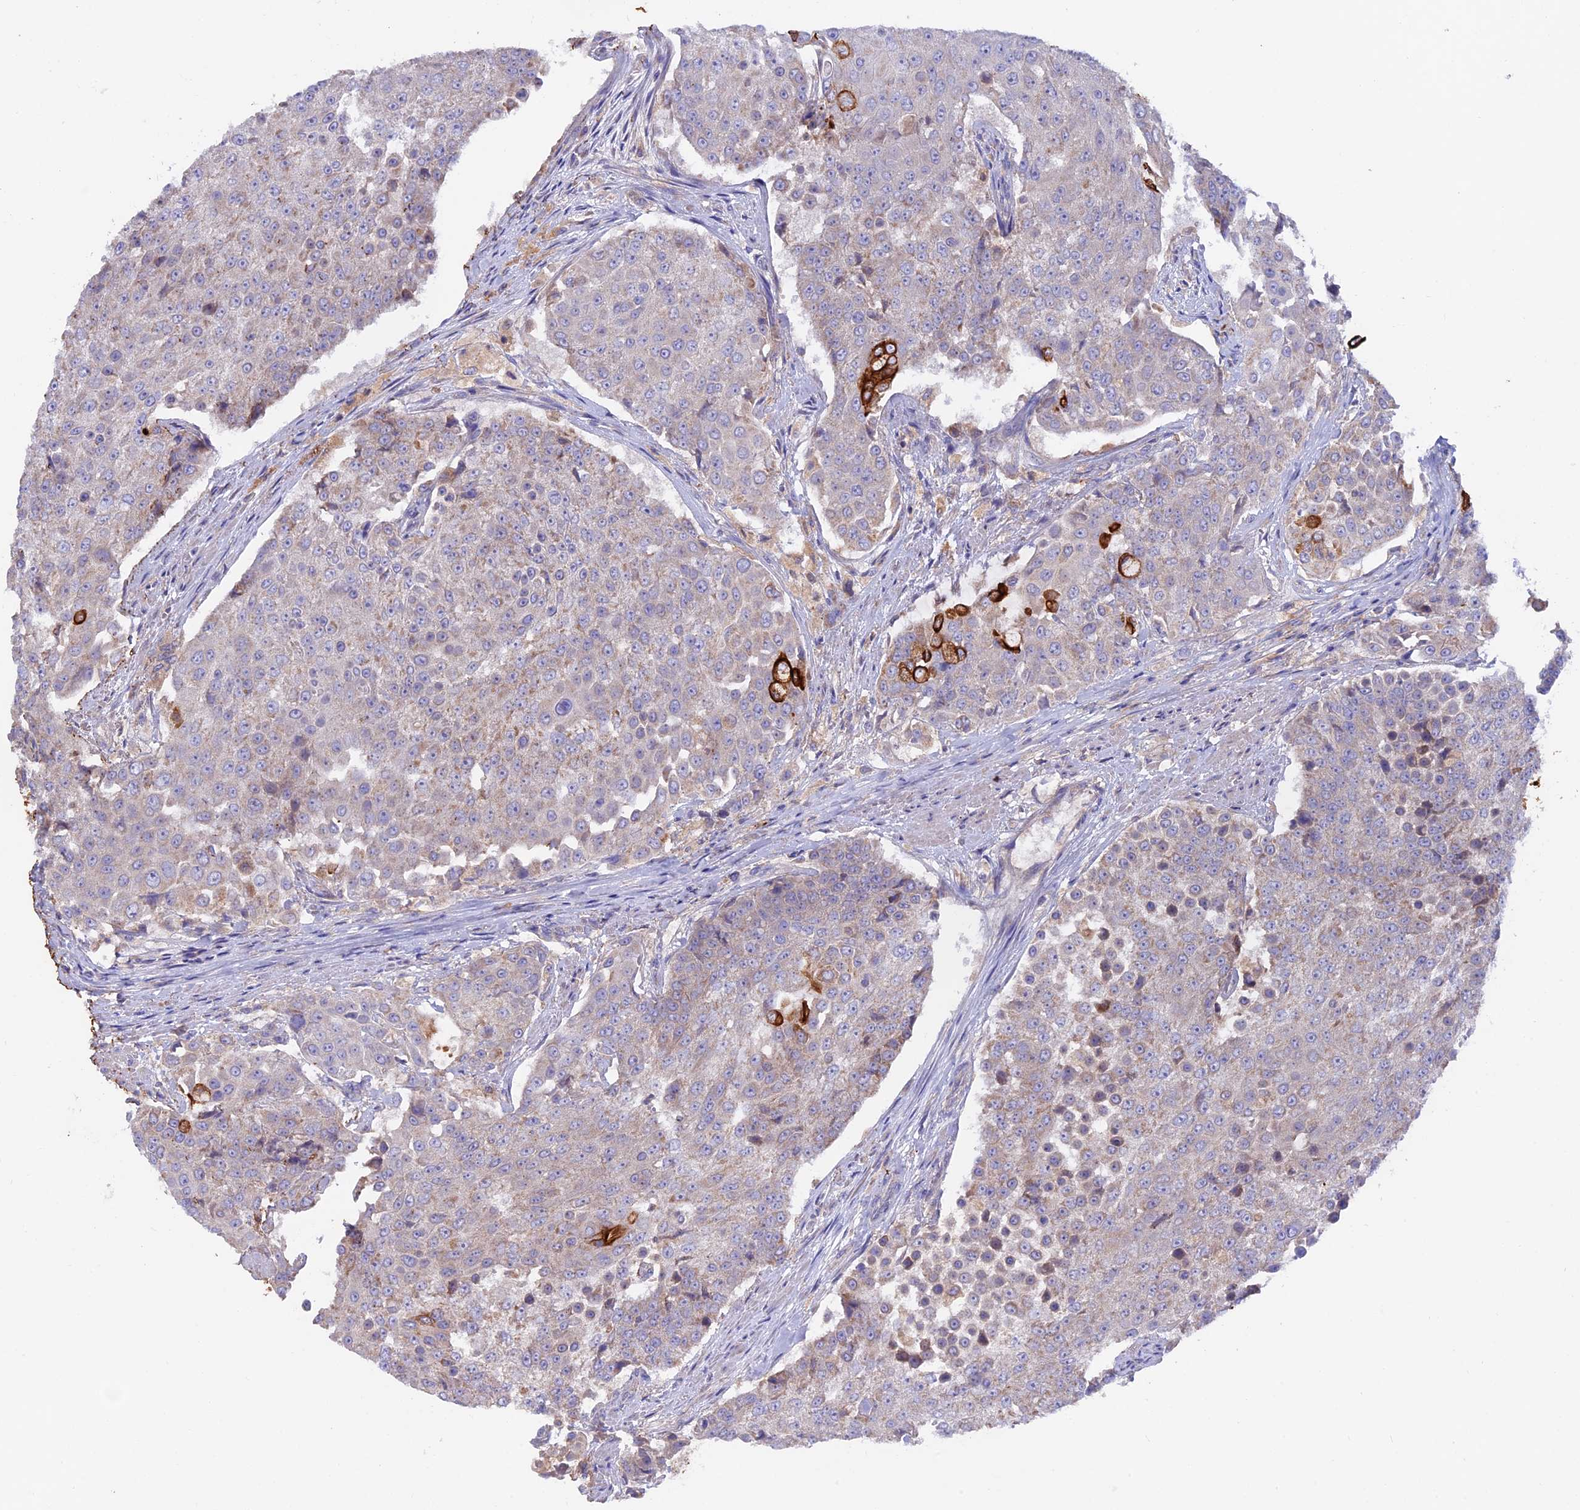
{"staining": {"intensity": "strong", "quantity": "<25%", "location": "cytoplasmic/membranous"}, "tissue": "urothelial cancer", "cell_type": "Tumor cells", "image_type": "cancer", "snomed": [{"axis": "morphology", "description": "Urothelial carcinoma, High grade"}, {"axis": "topography", "description": "Urinary bladder"}], "caption": "IHC of human urothelial cancer shows medium levels of strong cytoplasmic/membranous expression in approximately <25% of tumor cells.", "gene": "PTPN9", "patient": {"sex": "female", "age": 63}}